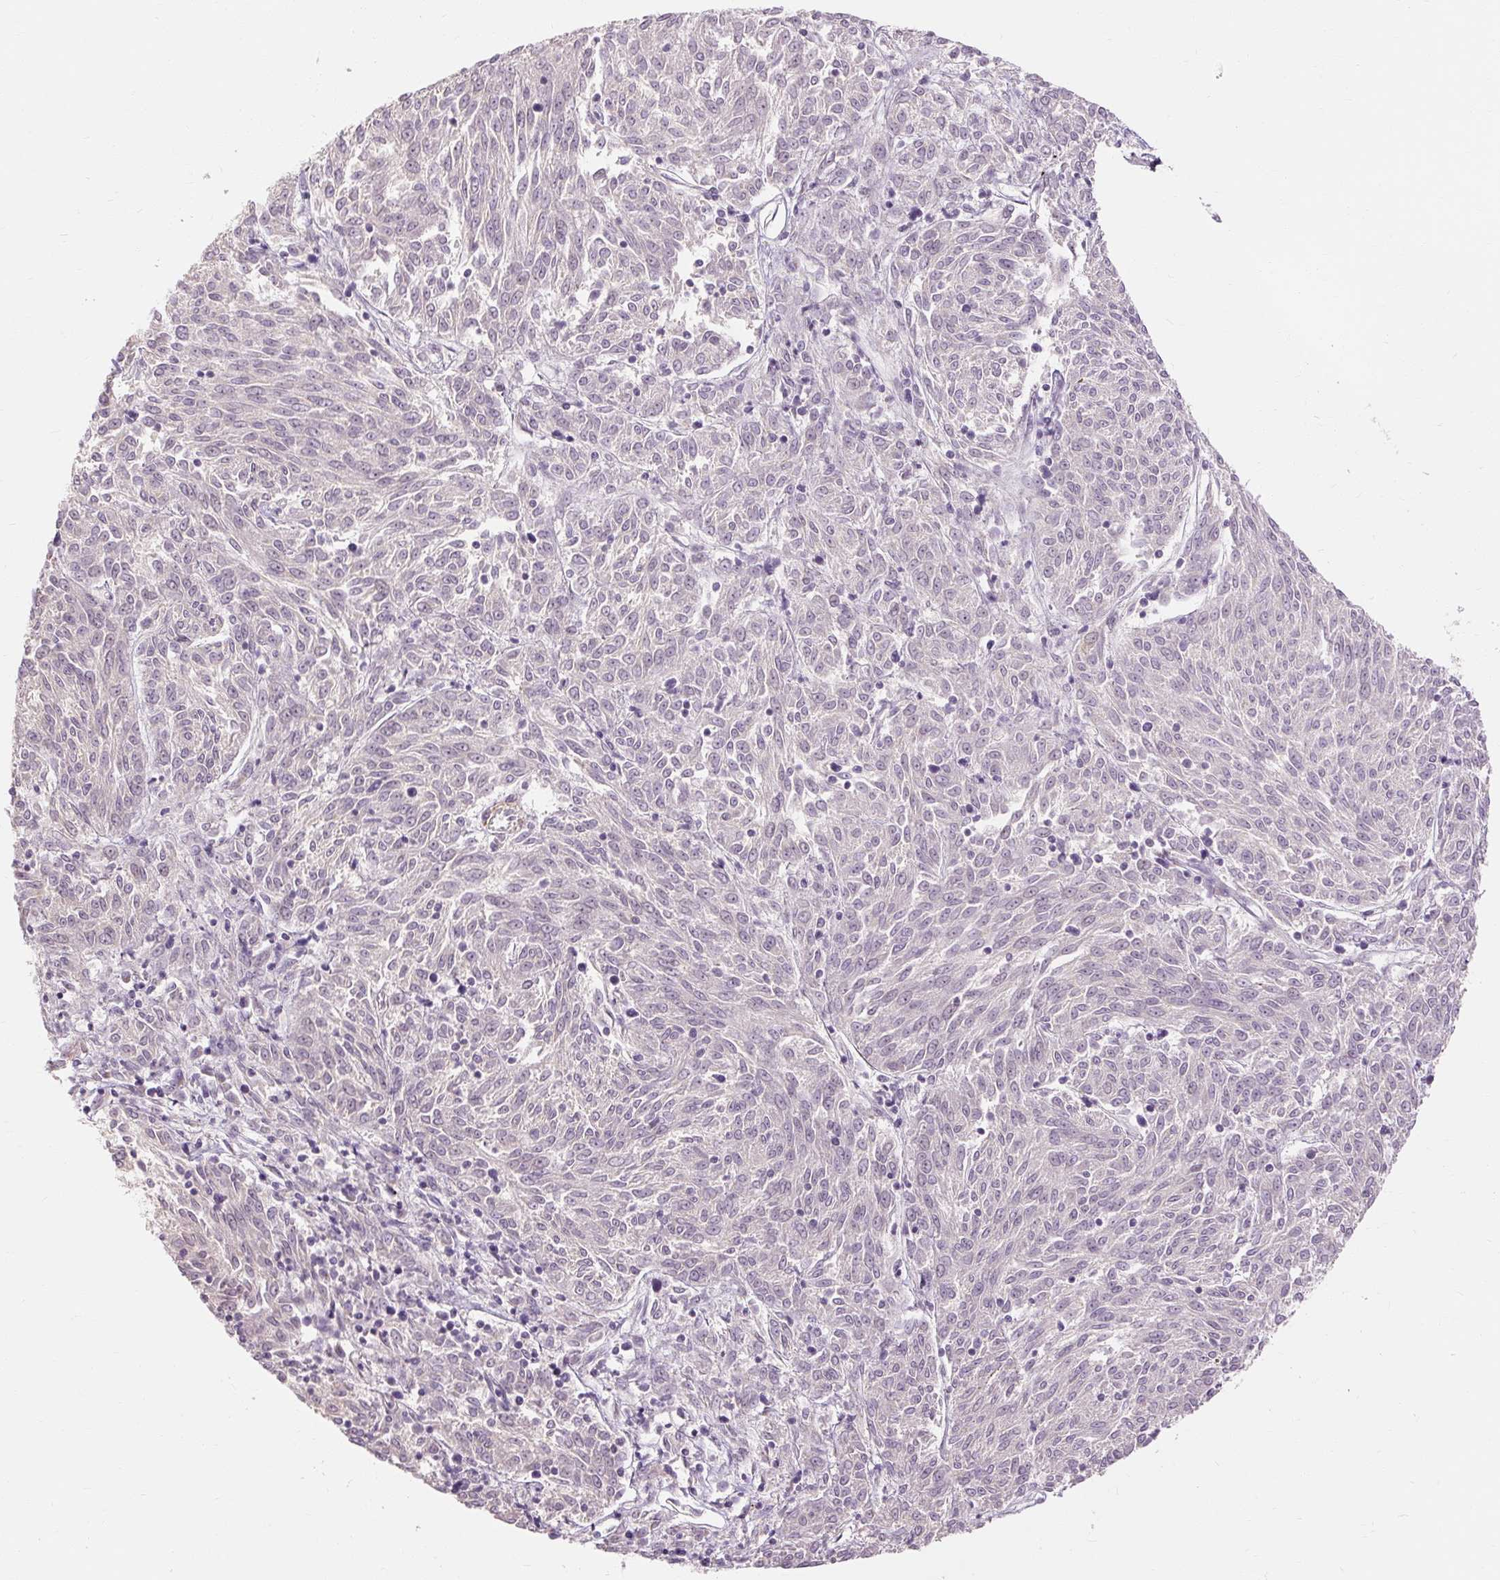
{"staining": {"intensity": "negative", "quantity": "none", "location": "none"}, "tissue": "melanoma", "cell_type": "Tumor cells", "image_type": "cancer", "snomed": [{"axis": "morphology", "description": "Malignant melanoma, NOS"}, {"axis": "topography", "description": "Skin"}], "caption": "A high-resolution photomicrograph shows immunohistochemistry (IHC) staining of melanoma, which shows no significant staining in tumor cells. (Brightfield microscopy of DAB IHC at high magnification).", "gene": "CAPN3", "patient": {"sex": "female", "age": 72}}